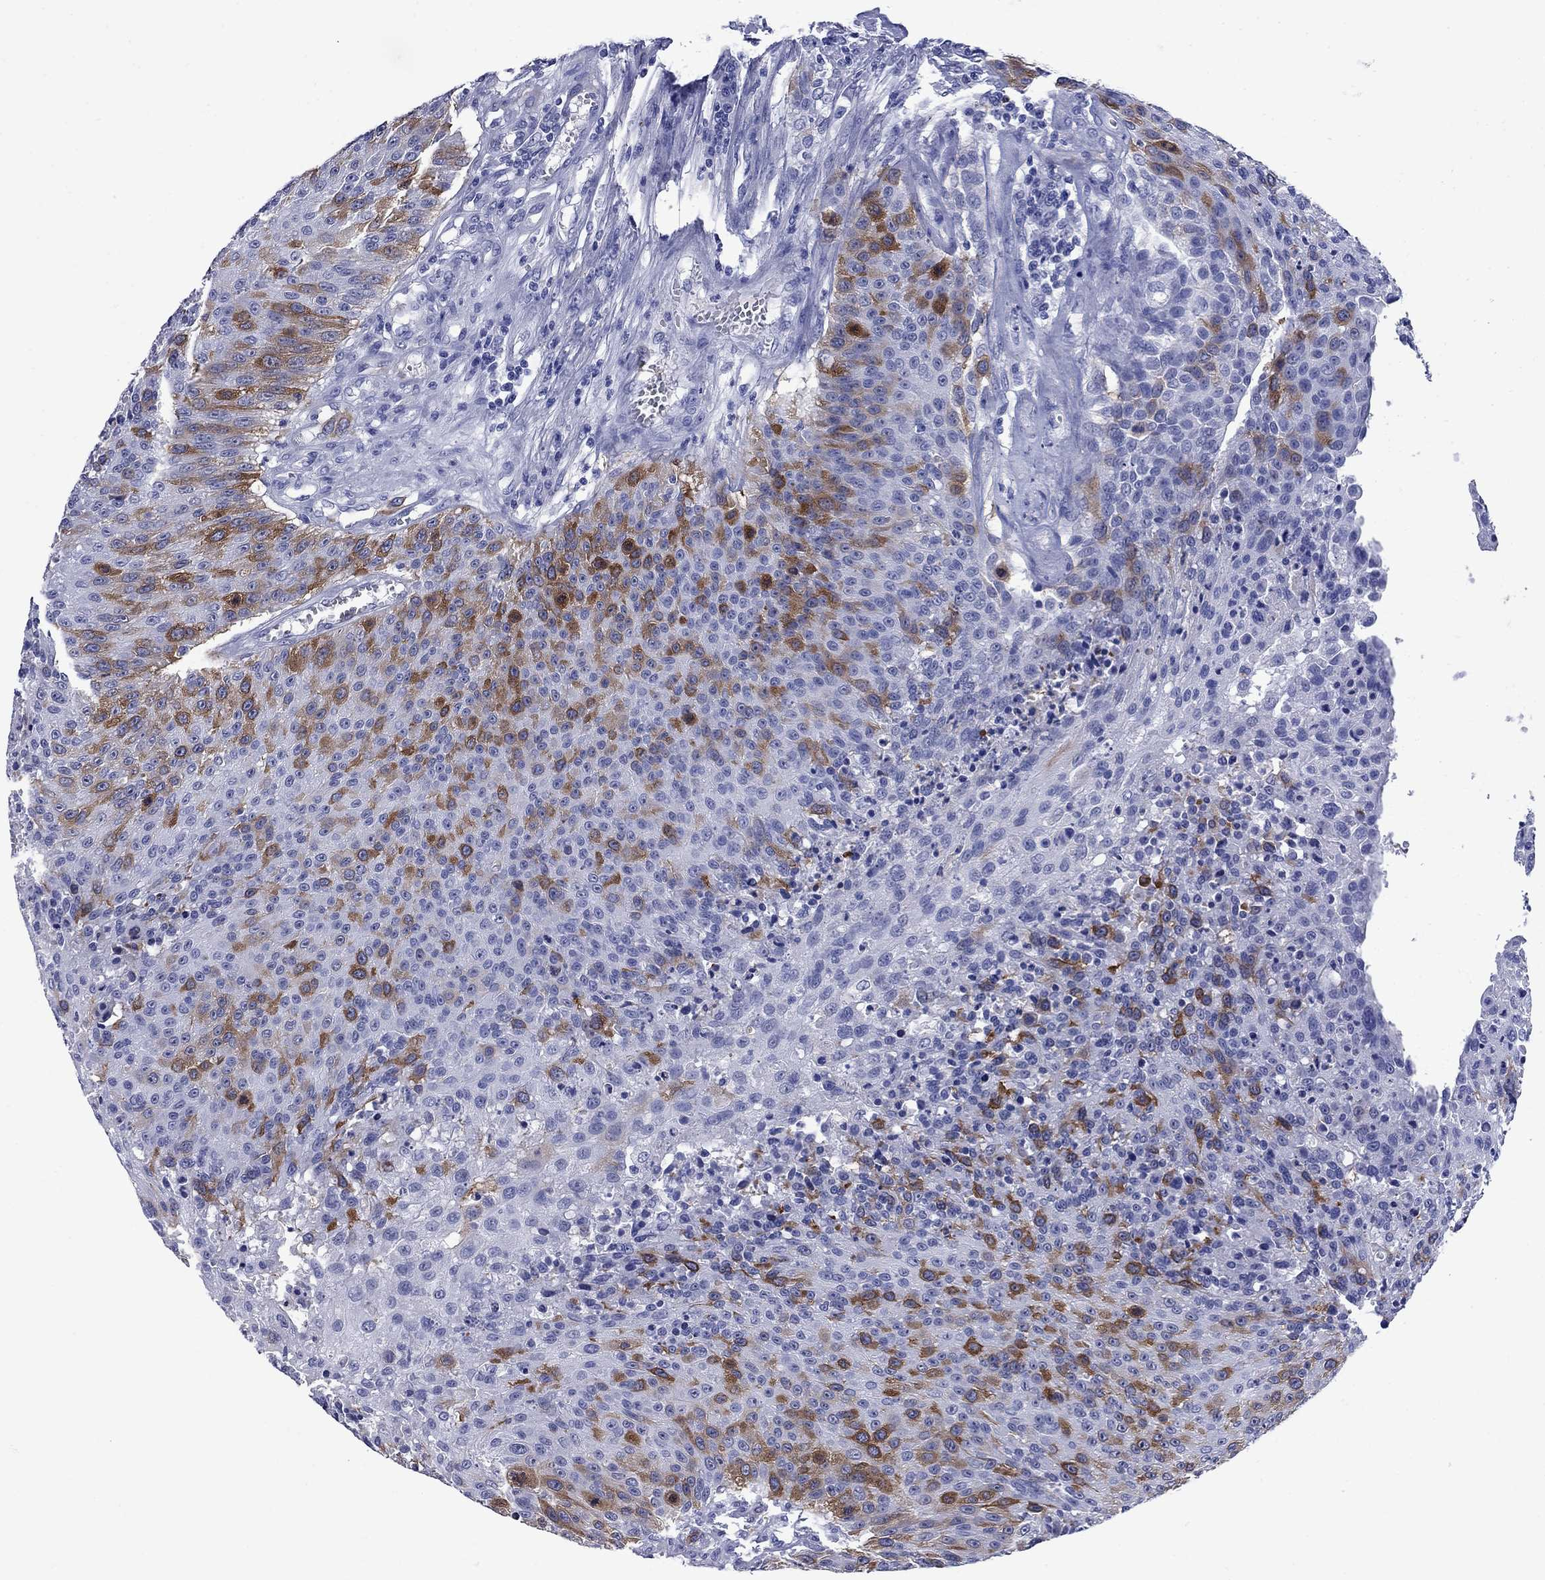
{"staining": {"intensity": "strong", "quantity": "<25%", "location": "cytoplasmic/membranous"}, "tissue": "urothelial cancer", "cell_type": "Tumor cells", "image_type": "cancer", "snomed": [{"axis": "morphology", "description": "Urothelial carcinoma, NOS"}, {"axis": "topography", "description": "Urinary bladder"}], "caption": "Brown immunohistochemical staining in urothelial cancer exhibits strong cytoplasmic/membranous expression in about <25% of tumor cells.", "gene": "TACC3", "patient": {"sex": "male", "age": 55}}